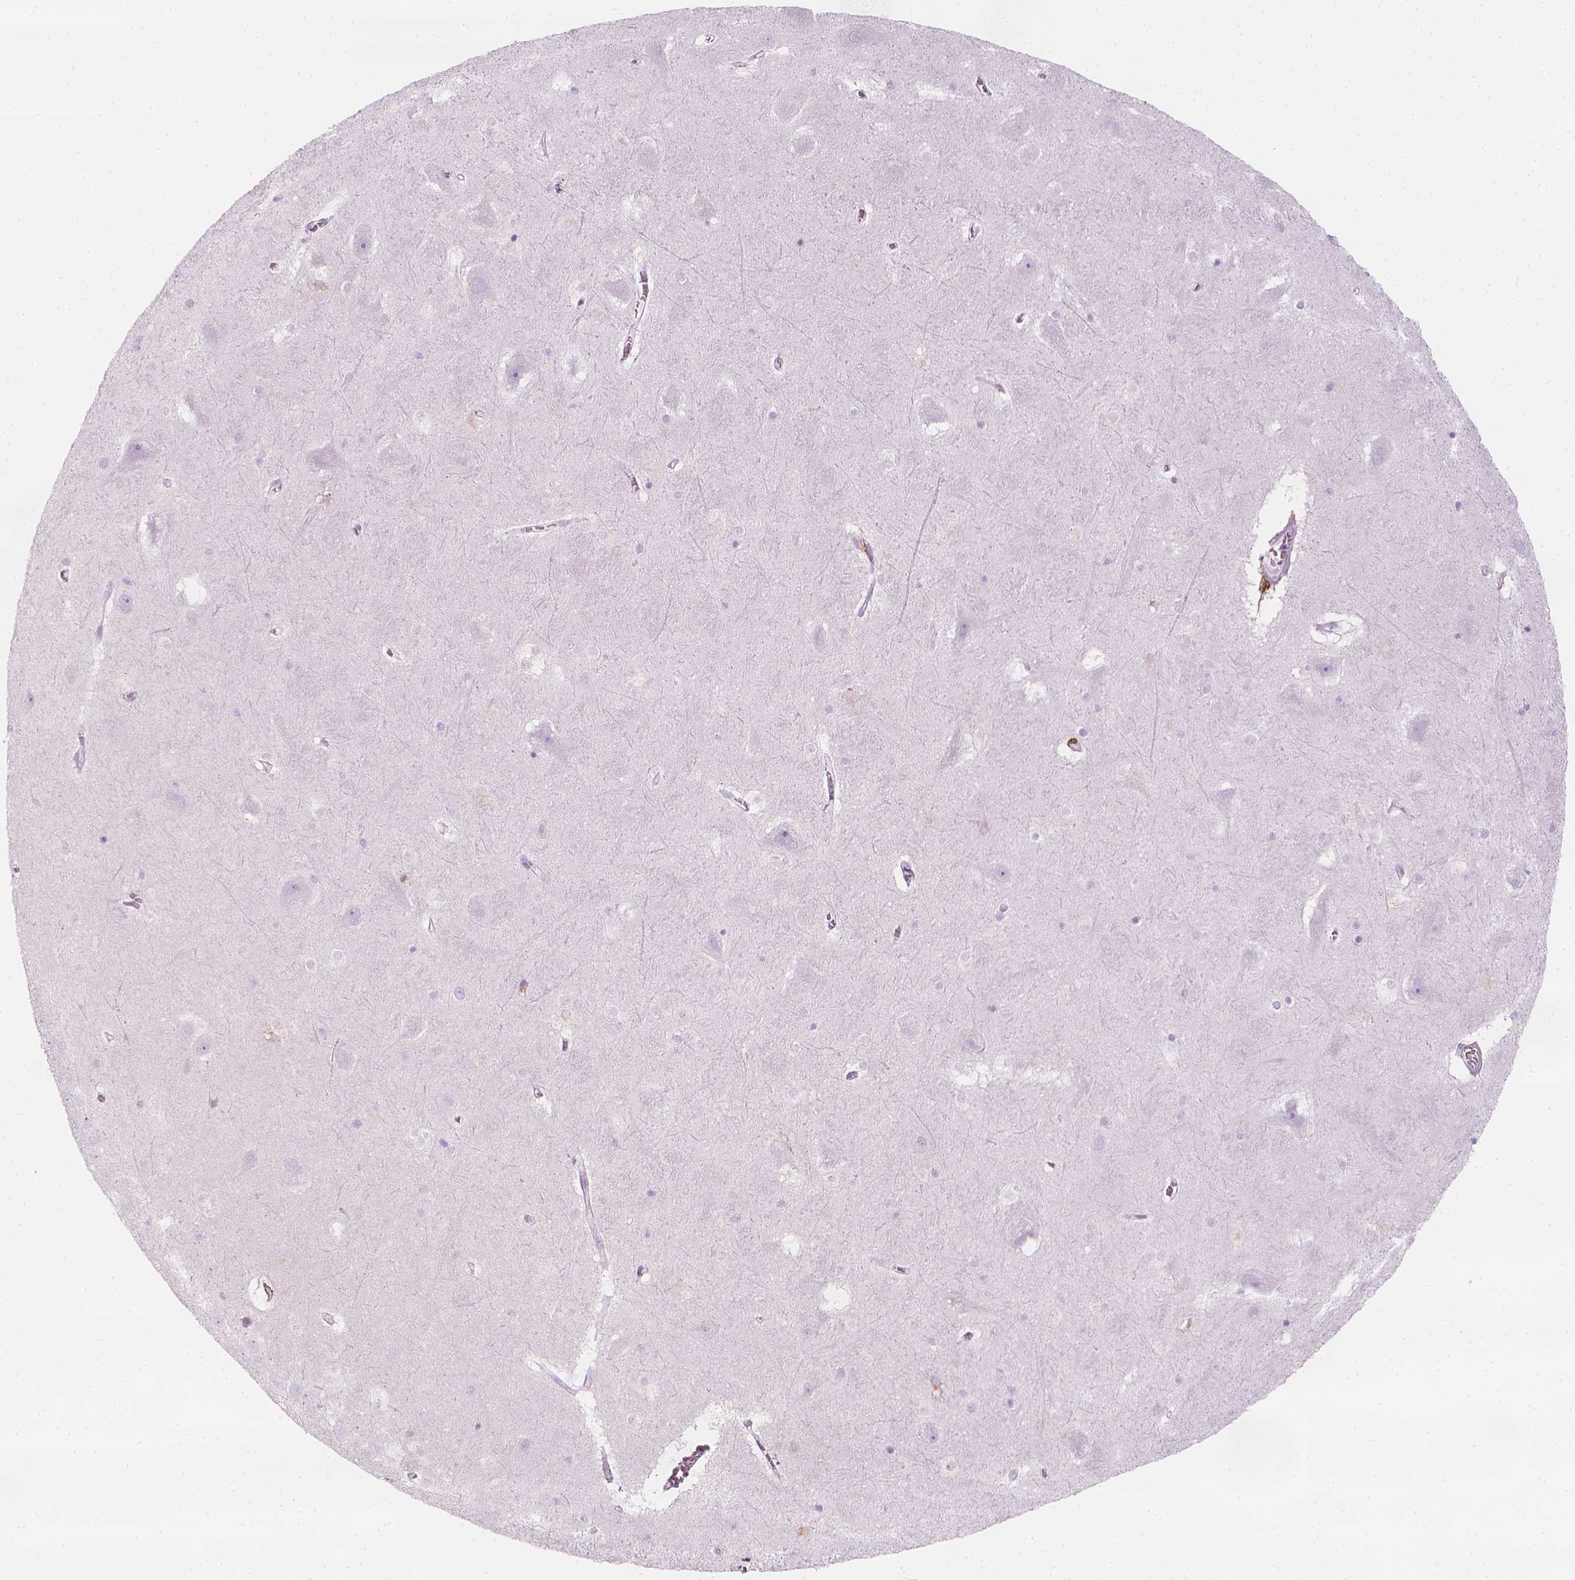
{"staining": {"intensity": "negative", "quantity": "none", "location": "none"}, "tissue": "hippocampus", "cell_type": "Glial cells", "image_type": "normal", "snomed": [{"axis": "morphology", "description": "Normal tissue, NOS"}, {"axis": "topography", "description": "Hippocampus"}], "caption": "A high-resolution histopathology image shows immunohistochemistry staining of benign hippocampus, which reveals no significant staining in glial cells. The staining was performed using DAB to visualize the protein expression in brown, while the nuclei were stained in blue with hematoxylin (Magnification: 20x).", "gene": "CES1", "patient": {"sex": "male", "age": 45}}